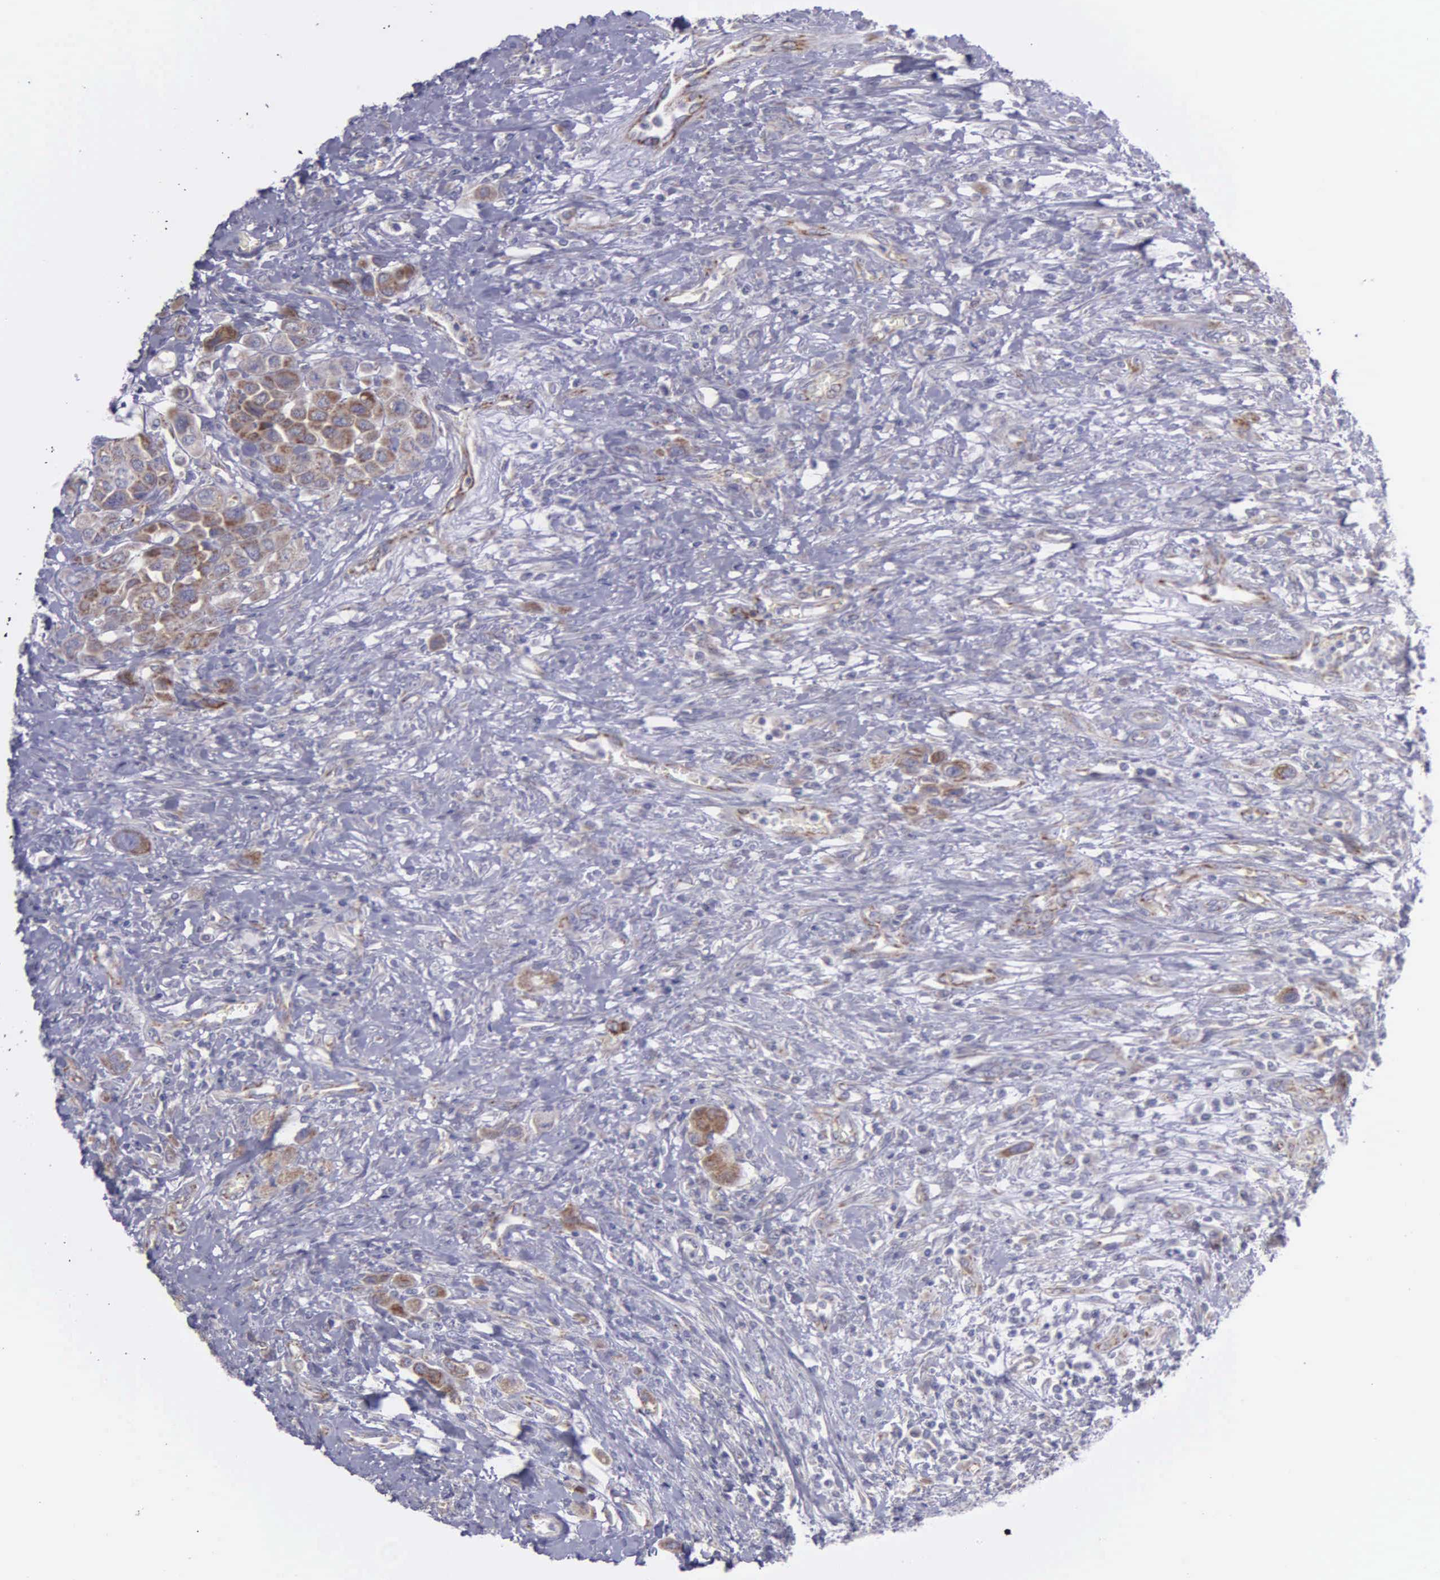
{"staining": {"intensity": "weak", "quantity": "25%-75%", "location": "cytoplasmic/membranous"}, "tissue": "urothelial cancer", "cell_type": "Tumor cells", "image_type": "cancer", "snomed": [{"axis": "morphology", "description": "Urothelial carcinoma, High grade"}, {"axis": "topography", "description": "Urinary bladder"}], "caption": "Urothelial cancer stained with a brown dye shows weak cytoplasmic/membranous positive staining in approximately 25%-75% of tumor cells.", "gene": "SYNJ2BP", "patient": {"sex": "male", "age": 50}}